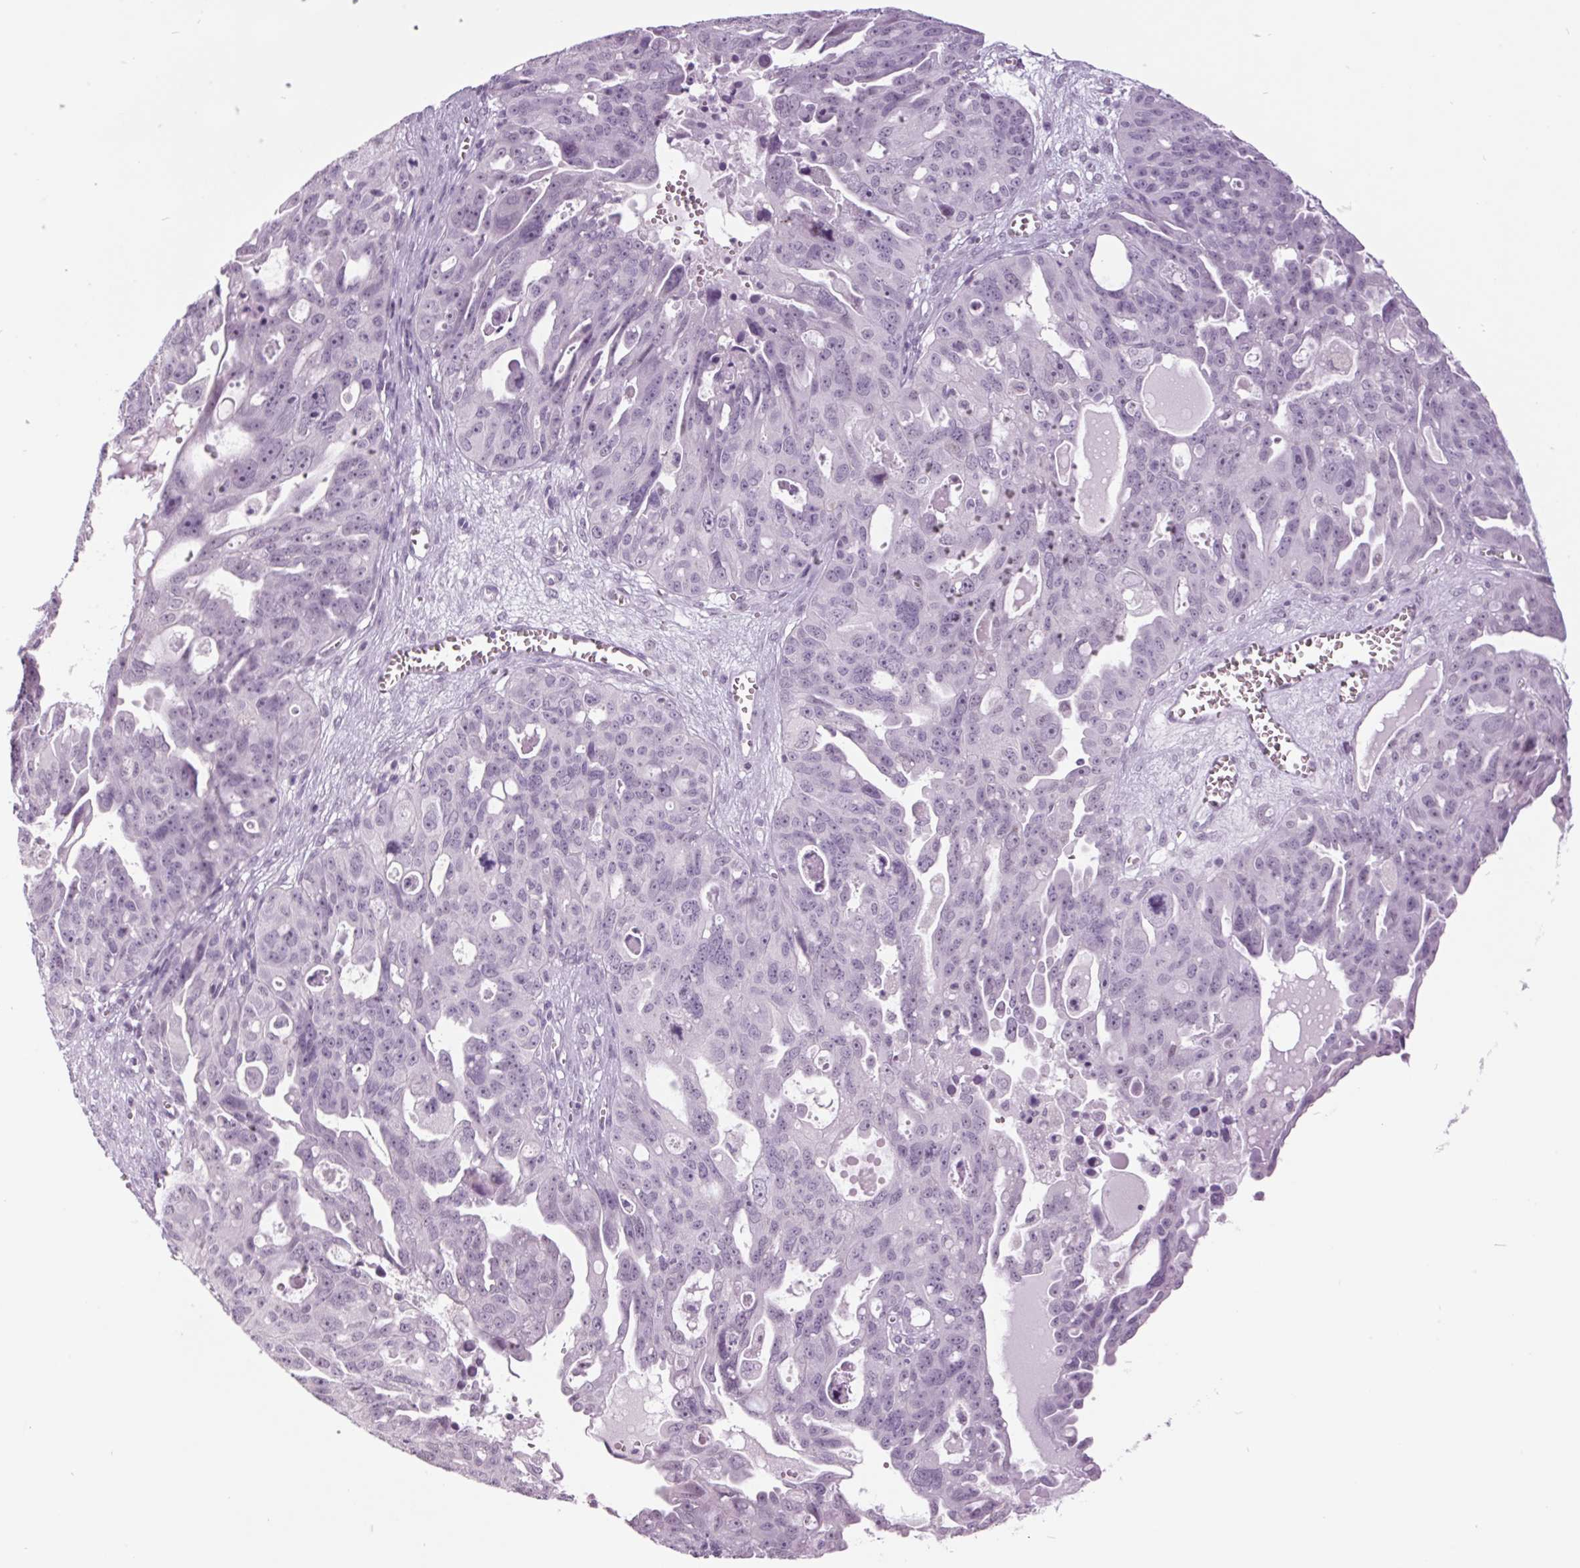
{"staining": {"intensity": "negative", "quantity": "none", "location": "none"}, "tissue": "ovarian cancer", "cell_type": "Tumor cells", "image_type": "cancer", "snomed": [{"axis": "morphology", "description": "Carcinoma, endometroid"}, {"axis": "topography", "description": "Ovary"}], "caption": "This is an immunohistochemistry (IHC) micrograph of human ovarian cancer (endometroid carcinoma). There is no positivity in tumor cells.", "gene": "ODAD2", "patient": {"sex": "female", "age": 70}}